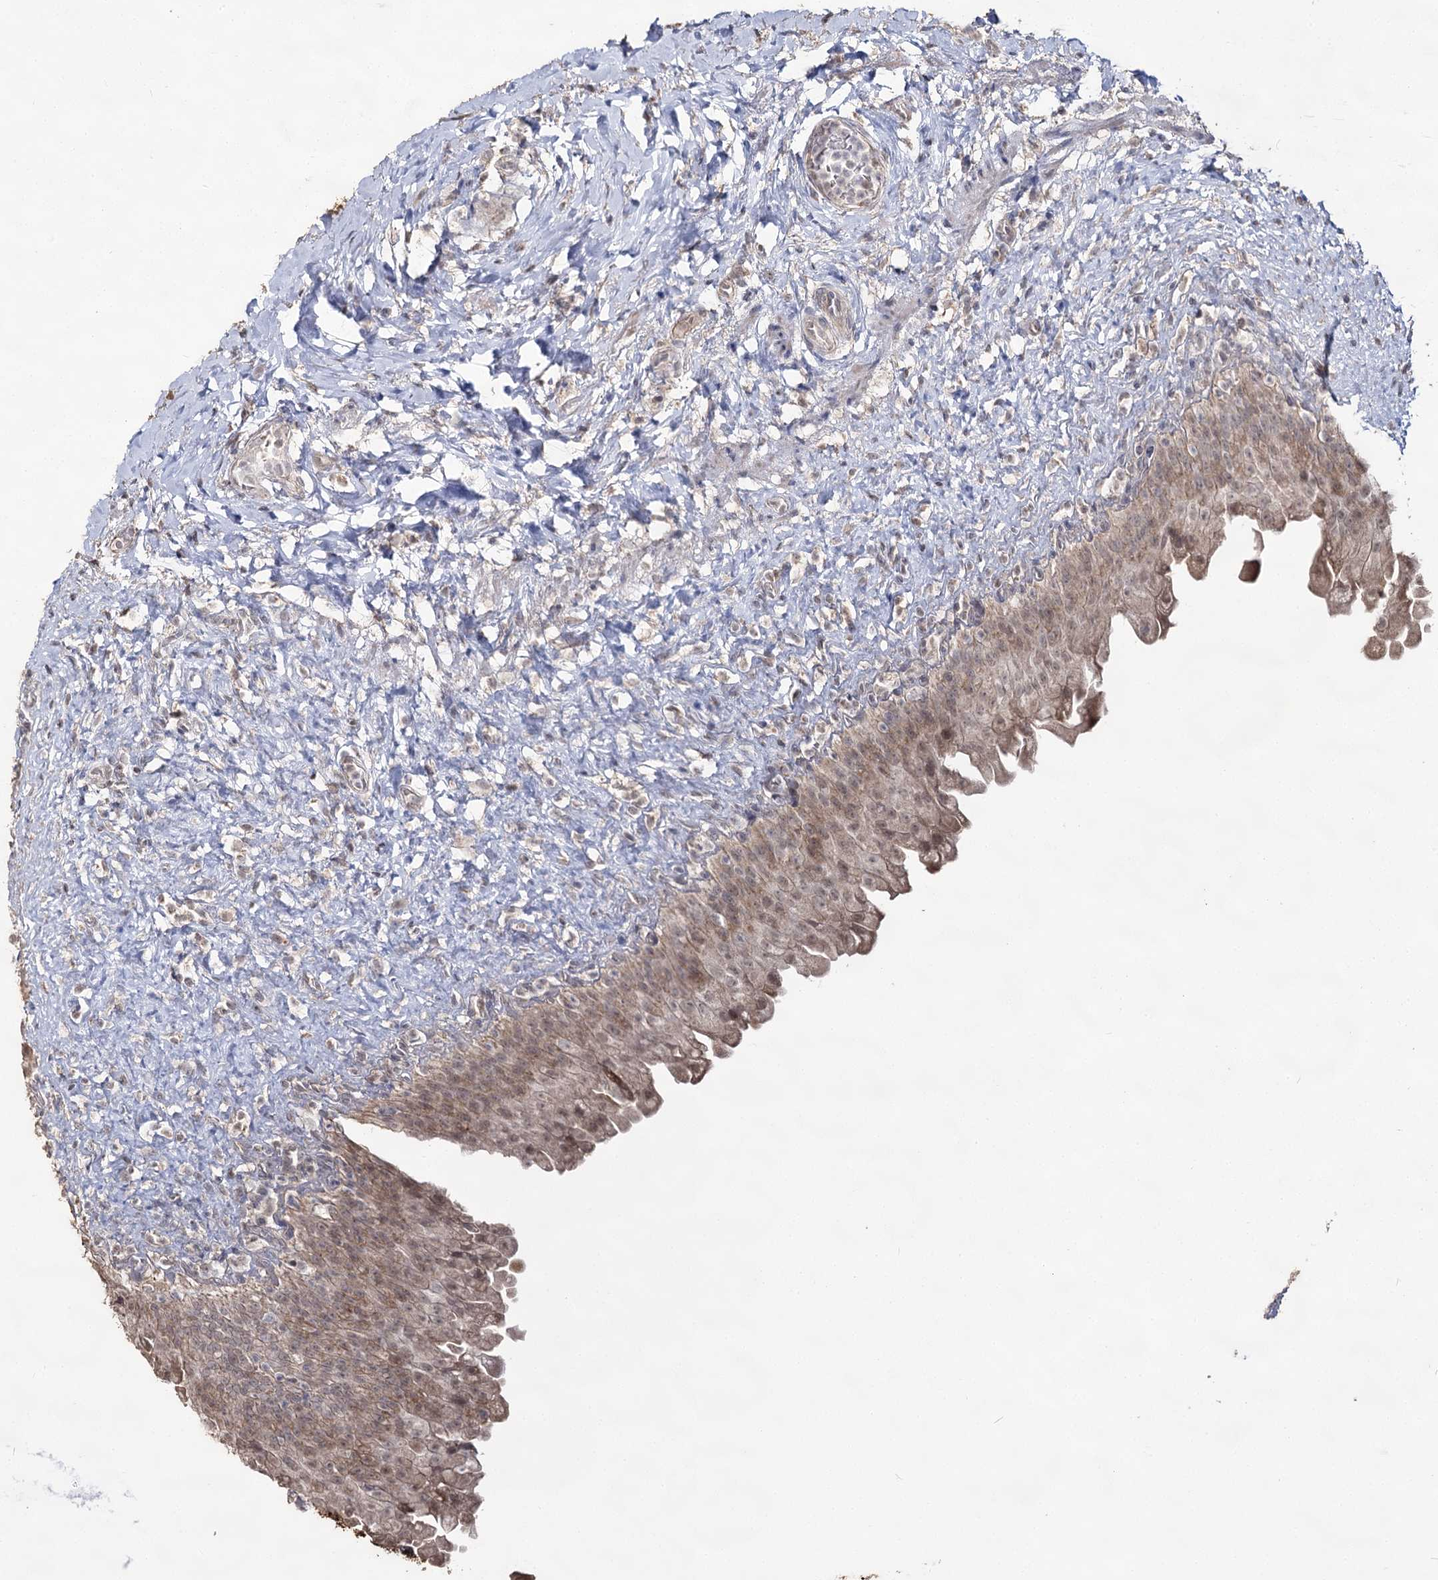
{"staining": {"intensity": "moderate", "quantity": ">75%", "location": "cytoplasmic/membranous,nuclear"}, "tissue": "urinary bladder", "cell_type": "Urothelial cells", "image_type": "normal", "snomed": [{"axis": "morphology", "description": "Normal tissue, NOS"}, {"axis": "topography", "description": "Urinary bladder"}], "caption": "Urothelial cells demonstrate moderate cytoplasmic/membranous,nuclear positivity in about >75% of cells in unremarkable urinary bladder.", "gene": "ACTR6", "patient": {"sex": "female", "age": 27}}